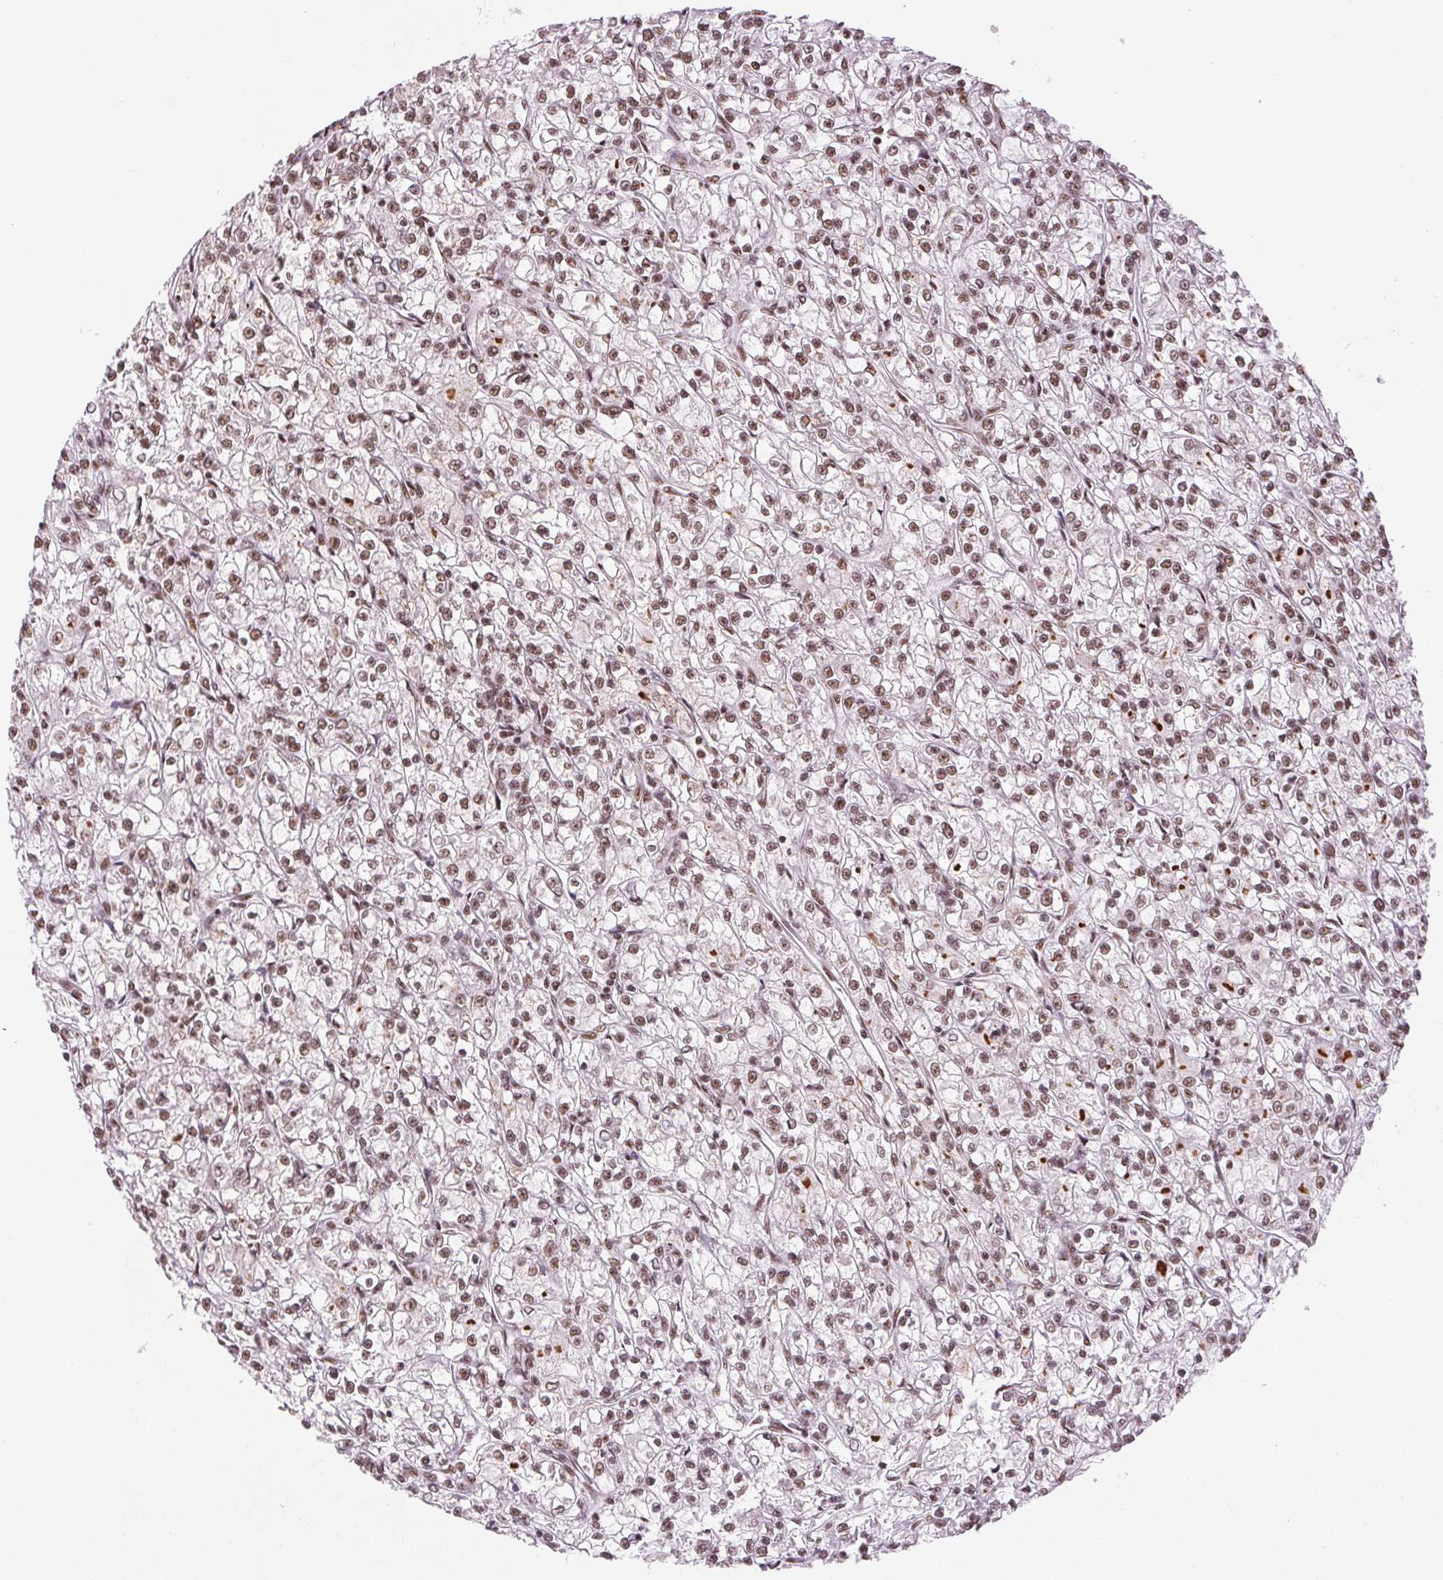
{"staining": {"intensity": "weak", "quantity": ">75%", "location": "nuclear"}, "tissue": "renal cancer", "cell_type": "Tumor cells", "image_type": "cancer", "snomed": [{"axis": "morphology", "description": "Adenocarcinoma, NOS"}, {"axis": "topography", "description": "Kidney"}], "caption": "This photomicrograph displays immunohistochemistry staining of renal cancer, with low weak nuclear positivity in approximately >75% of tumor cells.", "gene": "IK", "patient": {"sex": "female", "age": 59}}